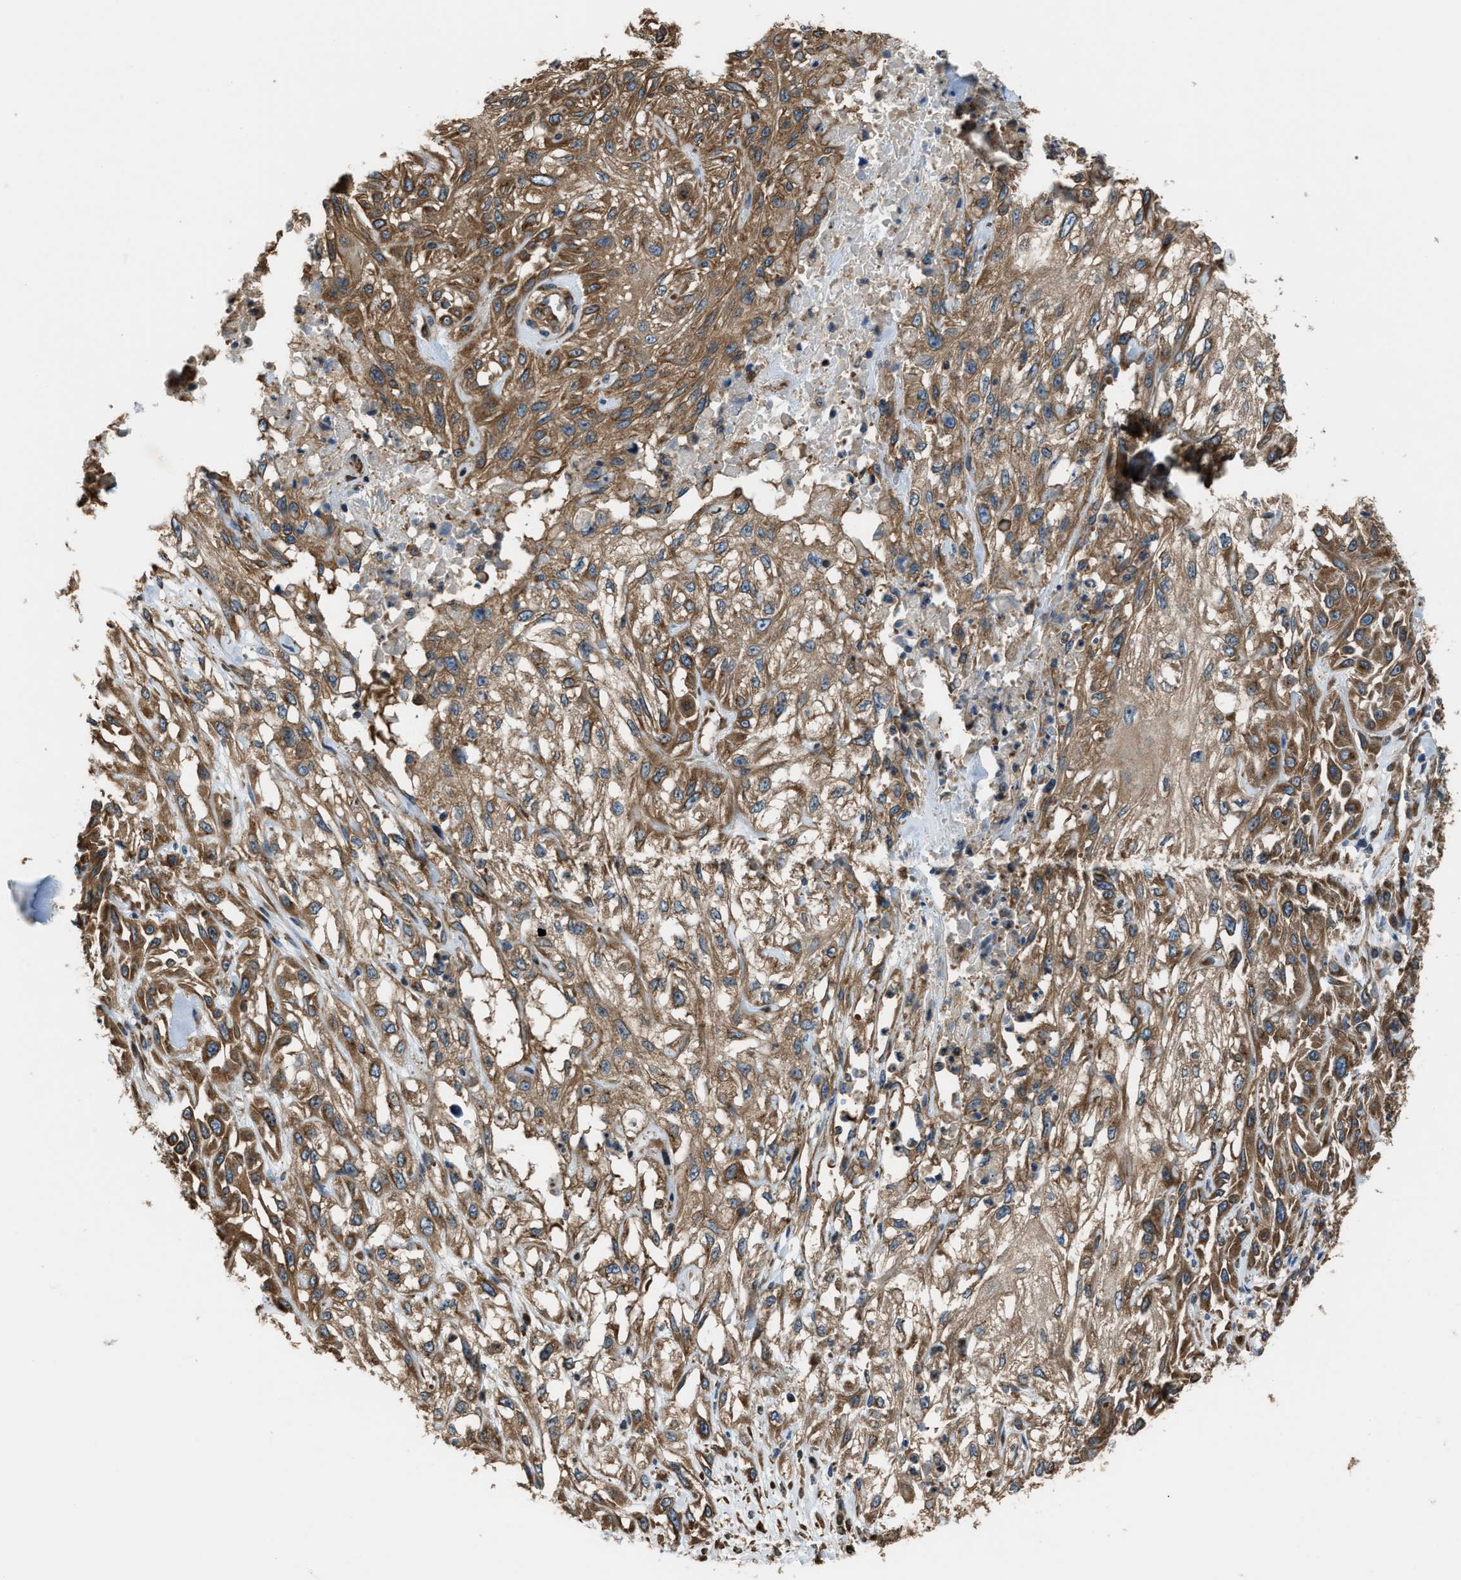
{"staining": {"intensity": "moderate", "quantity": ">75%", "location": "cytoplasmic/membranous"}, "tissue": "skin cancer", "cell_type": "Tumor cells", "image_type": "cancer", "snomed": [{"axis": "morphology", "description": "Squamous cell carcinoma, NOS"}, {"axis": "morphology", "description": "Squamous cell carcinoma, metastatic, NOS"}, {"axis": "topography", "description": "Skin"}, {"axis": "topography", "description": "Lymph node"}], "caption": "Immunohistochemistry (IHC) of human skin cancer shows medium levels of moderate cytoplasmic/membranous expression in approximately >75% of tumor cells. Nuclei are stained in blue.", "gene": "TRPC1", "patient": {"sex": "male", "age": 75}}